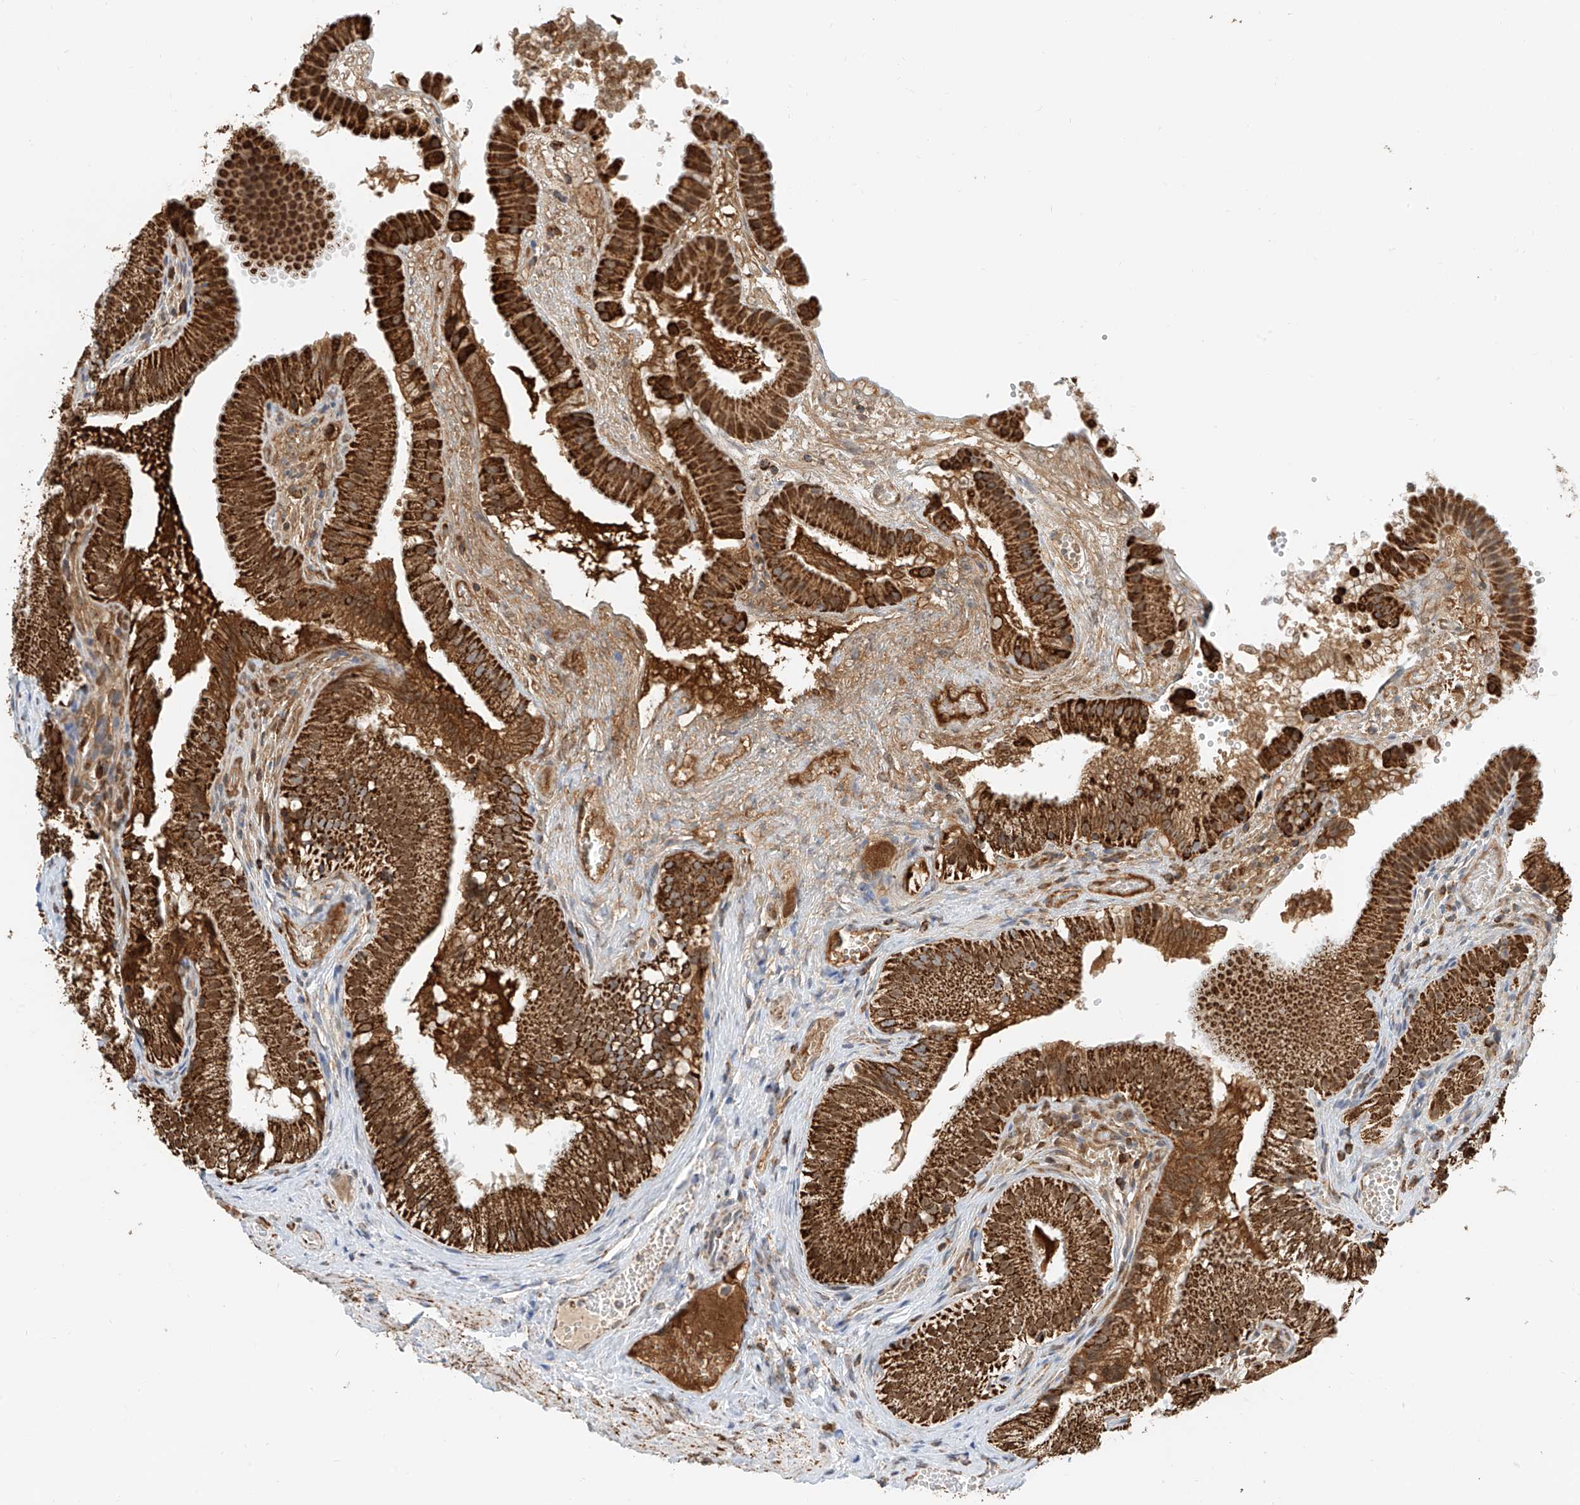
{"staining": {"intensity": "strong", "quantity": ">75%", "location": "cytoplasmic/membranous"}, "tissue": "gallbladder", "cell_type": "Glandular cells", "image_type": "normal", "snomed": [{"axis": "morphology", "description": "Normal tissue, NOS"}, {"axis": "topography", "description": "Gallbladder"}], "caption": "Strong cytoplasmic/membranous protein staining is identified in approximately >75% of glandular cells in gallbladder. The protein of interest is stained brown, and the nuclei are stained in blue (DAB (3,3'-diaminobenzidine) IHC with brightfield microscopy, high magnification).", "gene": "PPA2", "patient": {"sex": "female", "age": 30}}